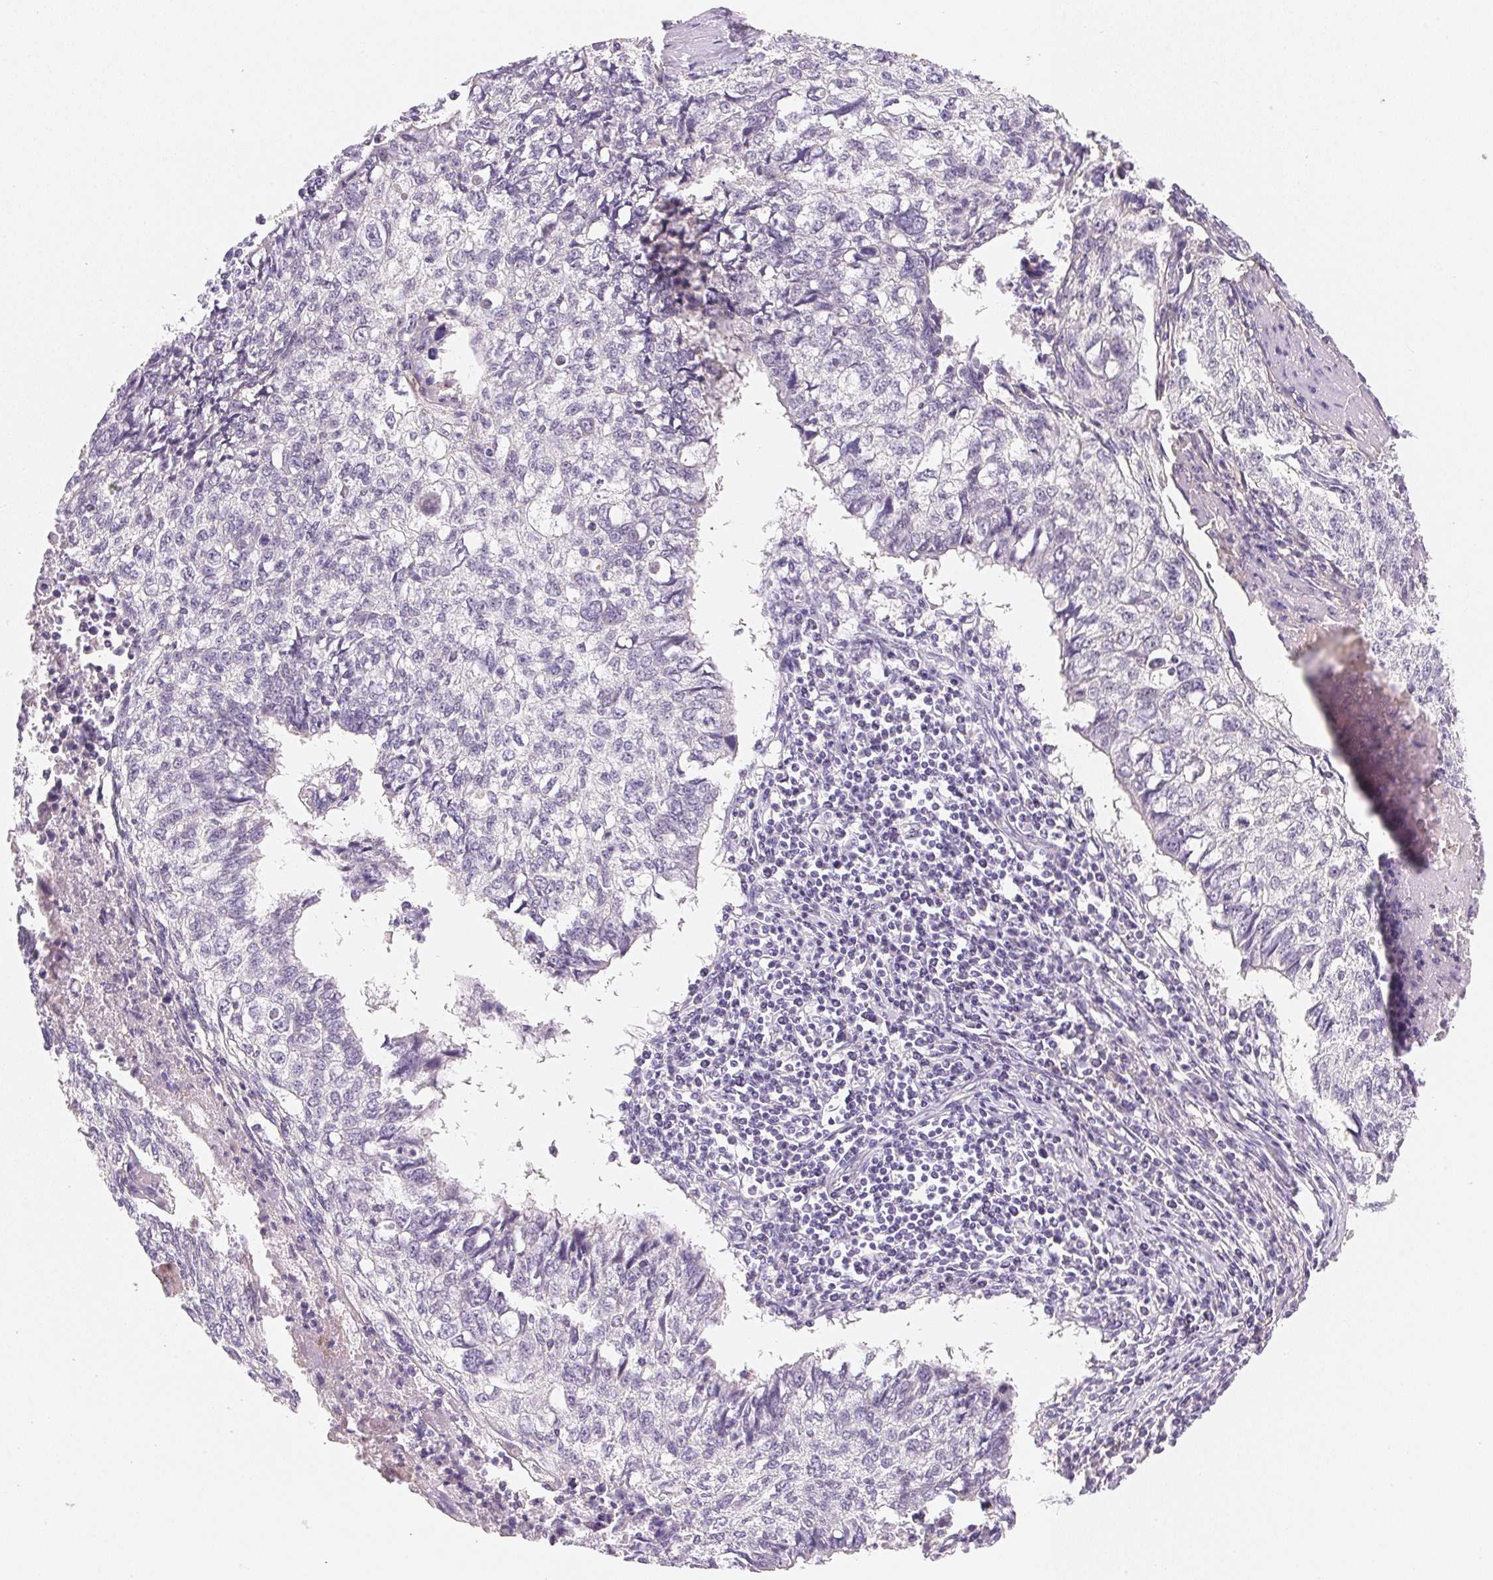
{"staining": {"intensity": "negative", "quantity": "none", "location": "none"}, "tissue": "lung cancer", "cell_type": "Tumor cells", "image_type": "cancer", "snomed": [{"axis": "morphology", "description": "Normal morphology"}, {"axis": "morphology", "description": "Aneuploidy"}, {"axis": "morphology", "description": "Squamous cell carcinoma, NOS"}, {"axis": "topography", "description": "Lymph node"}, {"axis": "topography", "description": "Lung"}], "caption": "Immunohistochemical staining of human lung cancer (squamous cell carcinoma) demonstrates no significant positivity in tumor cells.", "gene": "MCOLN3", "patient": {"sex": "female", "age": 76}}